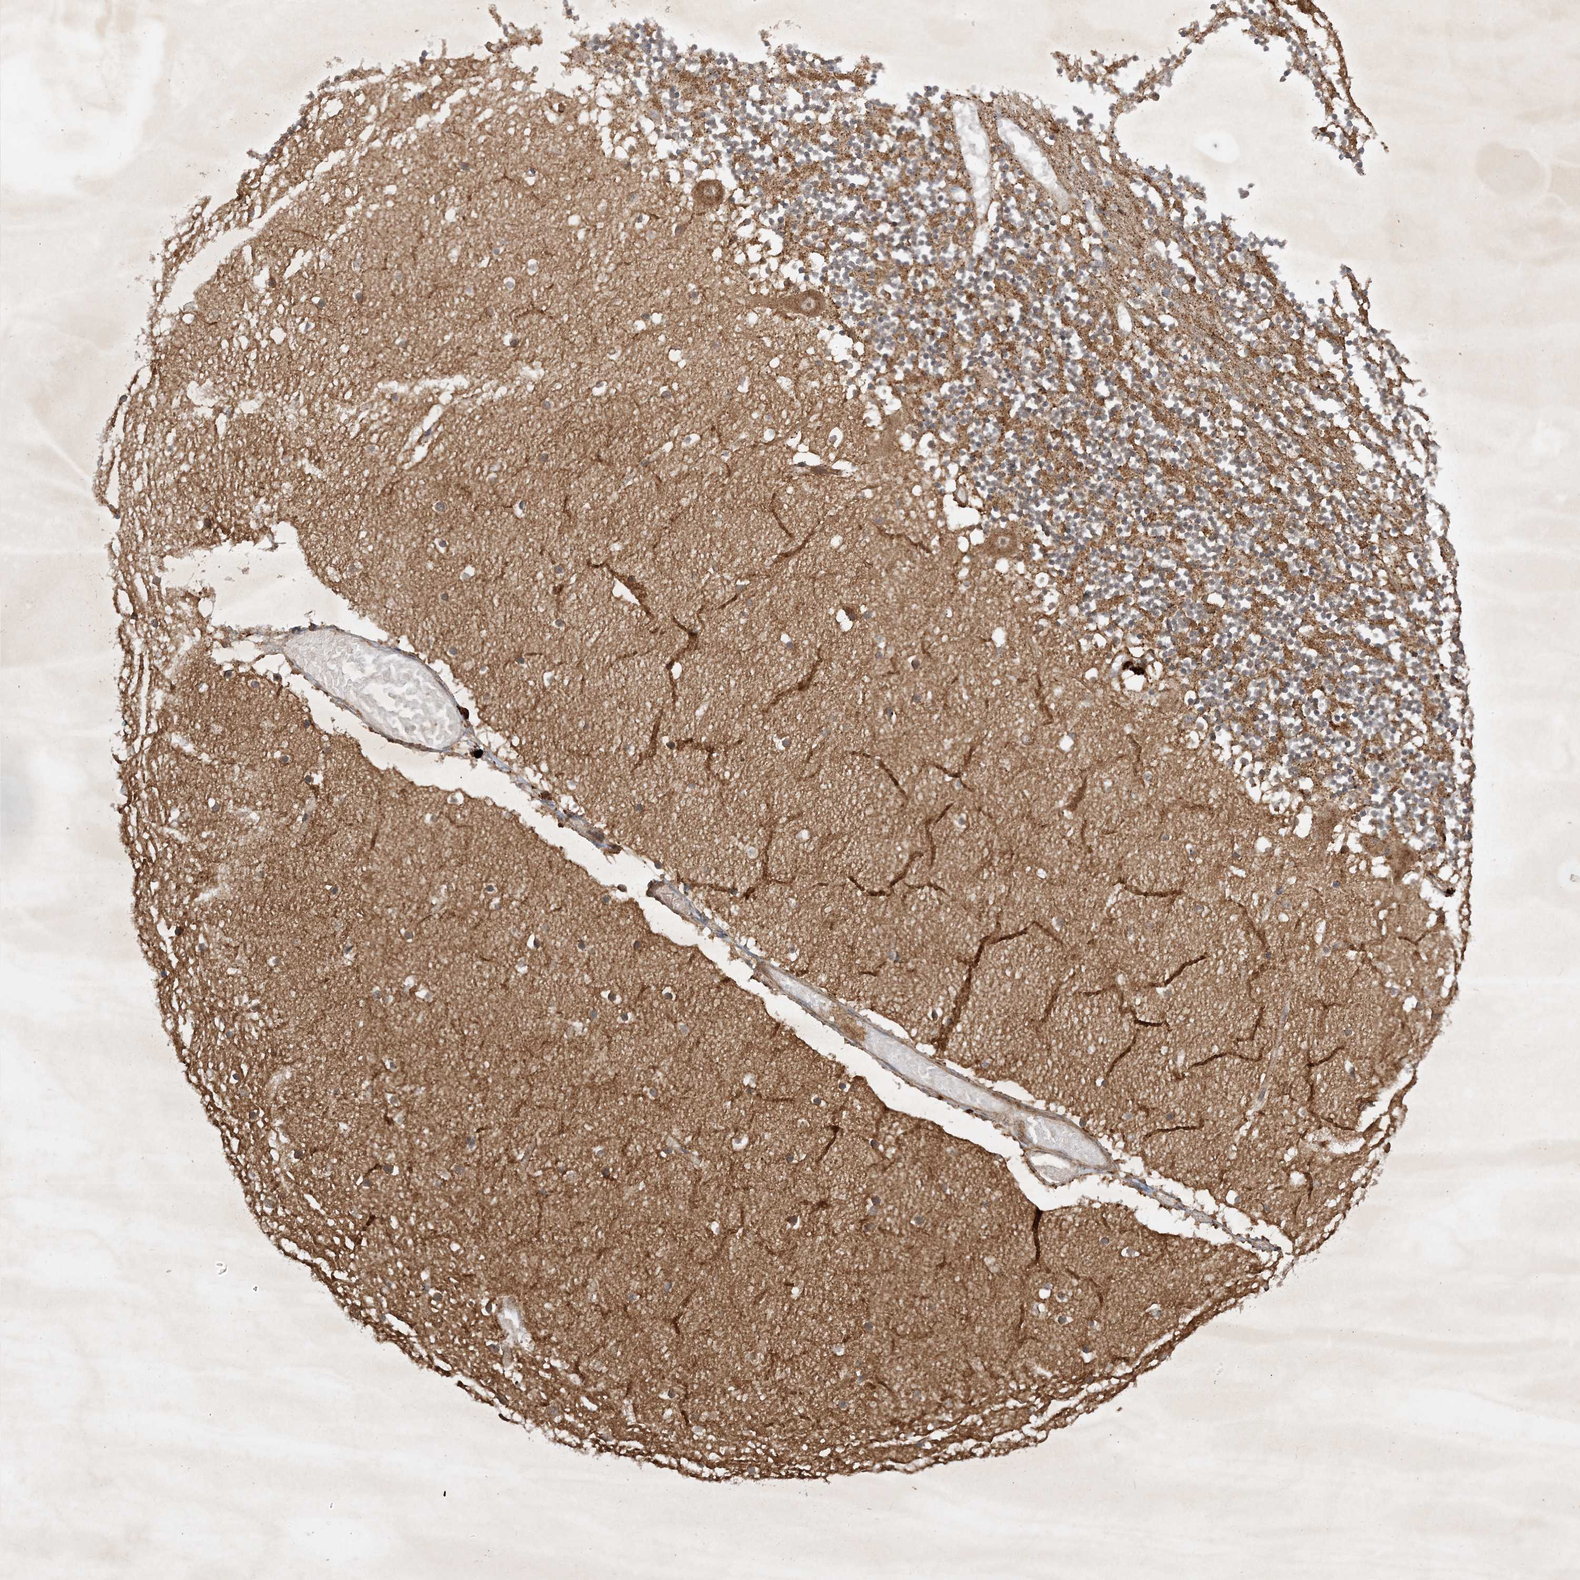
{"staining": {"intensity": "negative", "quantity": "none", "location": "none"}, "tissue": "cerebellum", "cell_type": "Cells in granular layer", "image_type": "normal", "snomed": [{"axis": "morphology", "description": "Normal tissue, NOS"}, {"axis": "topography", "description": "Cerebellum"}], "caption": "A photomicrograph of cerebellum stained for a protein reveals no brown staining in cells in granular layer.", "gene": "XRN1", "patient": {"sex": "female", "age": 28}}